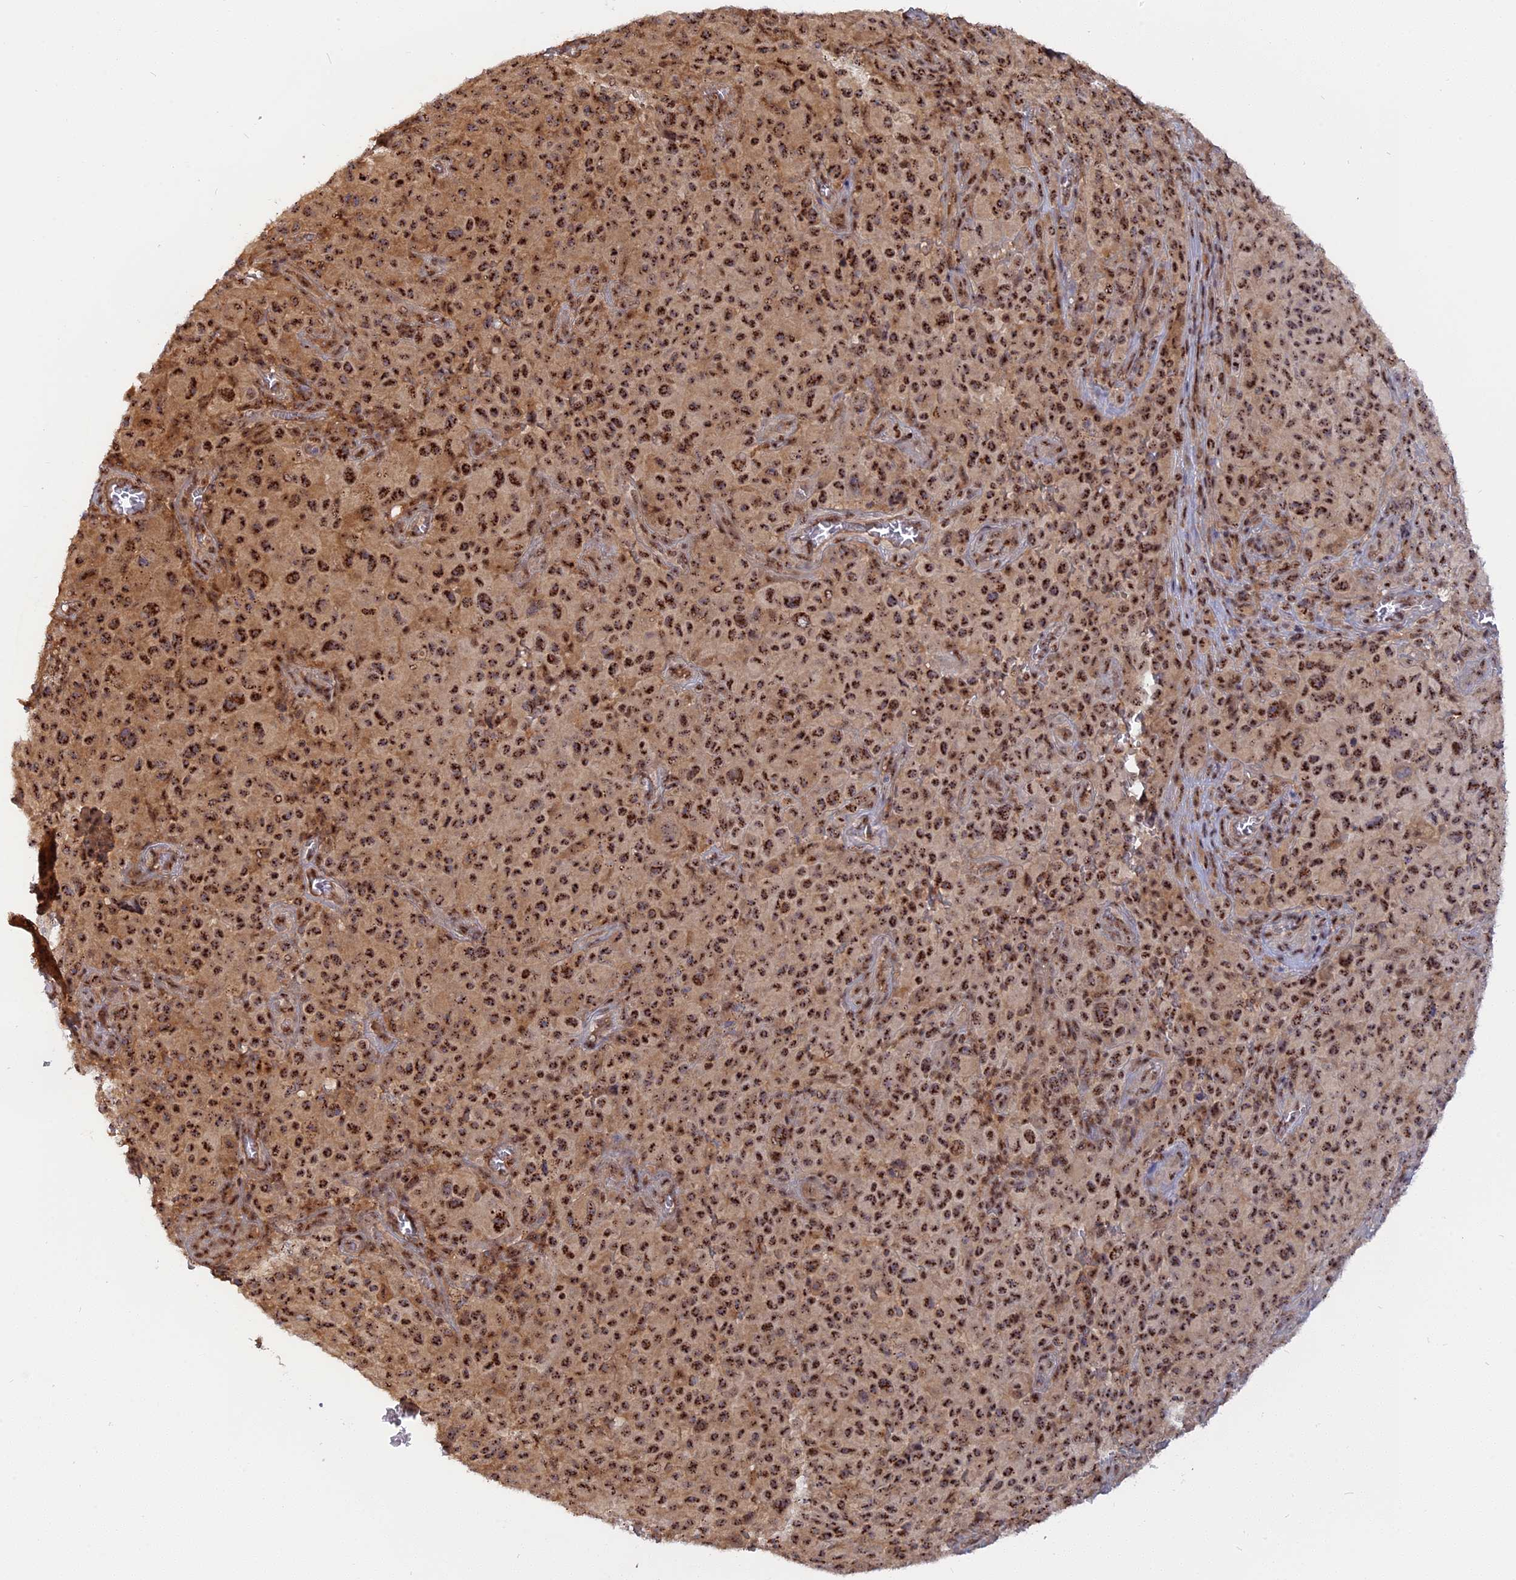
{"staining": {"intensity": "moderate", "quantity": ">75%", "location": "nuclear"}, "tissue": "melanoma", "cell_type": "Tumor cells", "image_type": "cancer", "snomed": [{"axis": "morphology", "description": "Malignant melanoma, NOS"}, {"axis": "topography", "description": "Skin"}], "caption": "Malignant melanoma tissue demonstrates moderate nuclear staining in about >75% of tumor cells, visualized by immunohistochemistry.", "gene": "TAB1", "patient": {"sex": "female", "age": 82}}